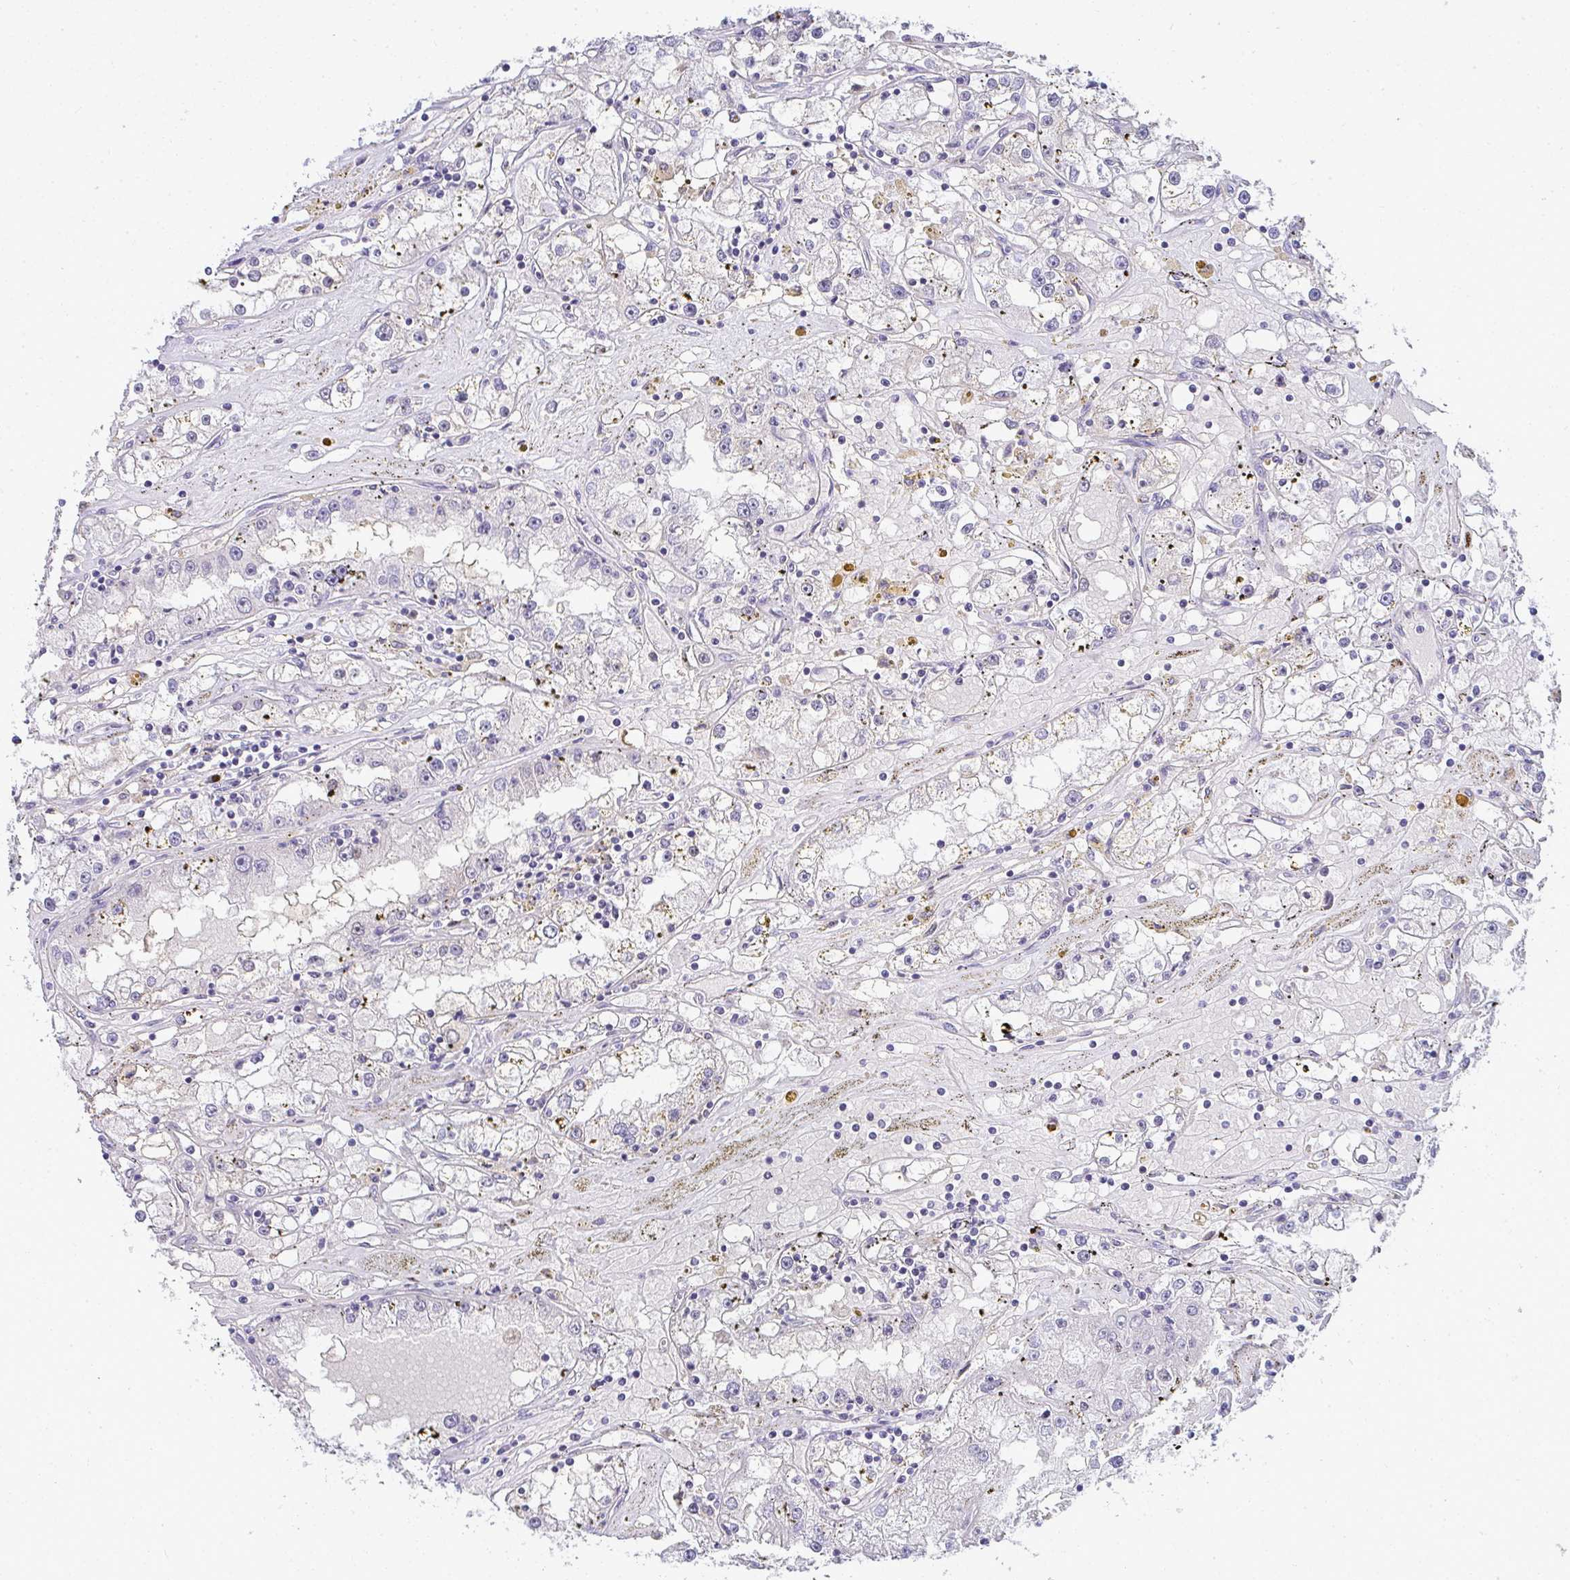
{"staining": {"intensity": "negative", "quantity": "none", "location": "none"}, "tissue": "renal cancer", "cell_type": "Tumor cells", "image_type": "cancer", "snomed": [{"axis": "morphology", "description": "Adenocarcinoma, NOS"}, {"axis": "topography", "description": "Kidney"}], "caption": "Tumor cells are negative for brown protein staining in adenocarcinoma (renal).", "gene": "TMEM82", "patient": {"sex": "male", "age": 56}}